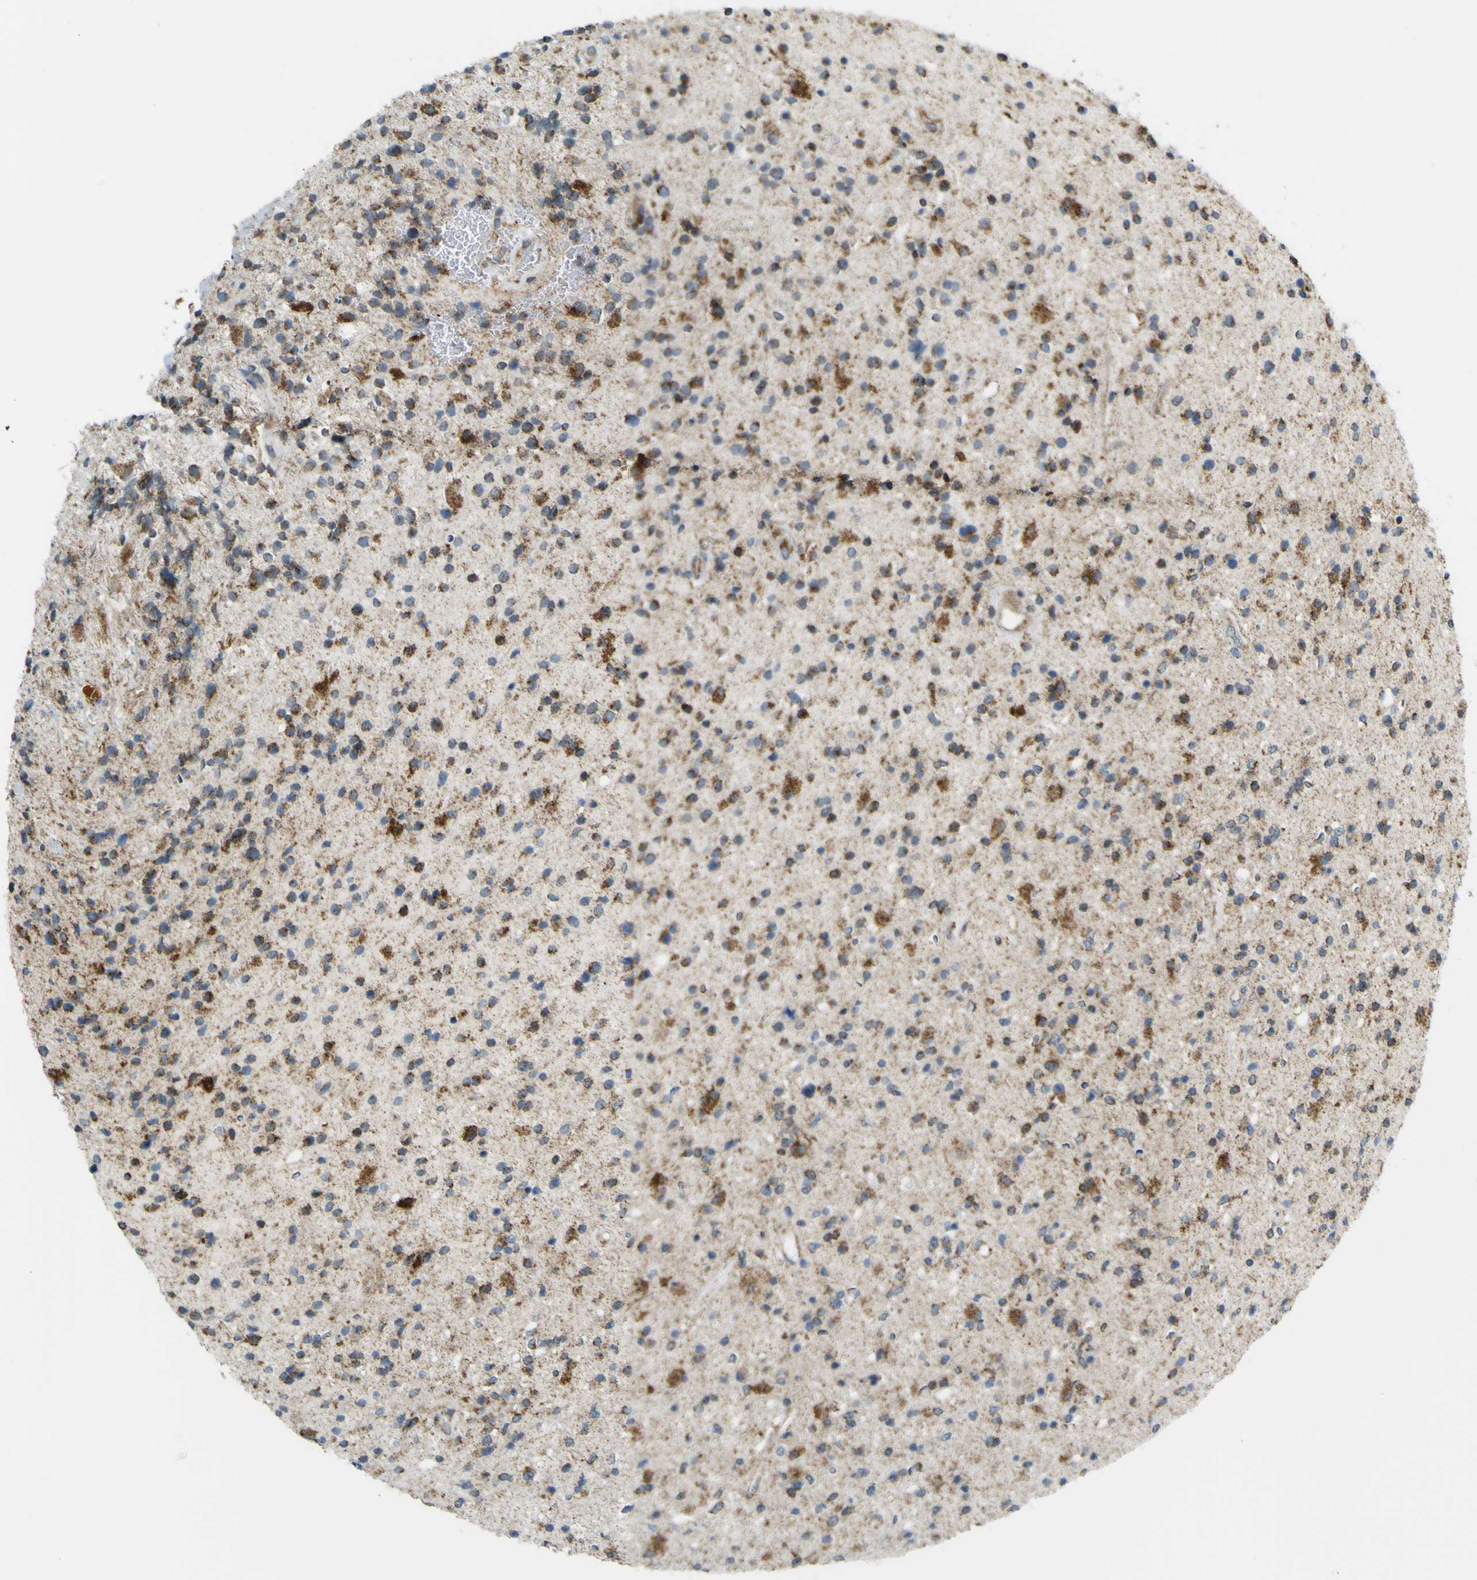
{"staining": {"intensity": "moderate", "quantity": ">75%", "location": "cytoplasmic/membranous"}, "tissue": "glioma", "cell_type": "Tumor cells", "image_type": "cancer", "snomed": [{"axis": "morphology", "description": "Glioma, malignant, High grade"}, {"axis": "topography", "description": "Brain"}], "caption": "A brown stain labels moderate cytoplasmic/membranous staining of a protein in human malignant high-grade glioma tumor cells. (IHC, brightfield microscopy, high magnification).", "gene": "ACBD5", "patient": {"sex": "male", "age": 33}}